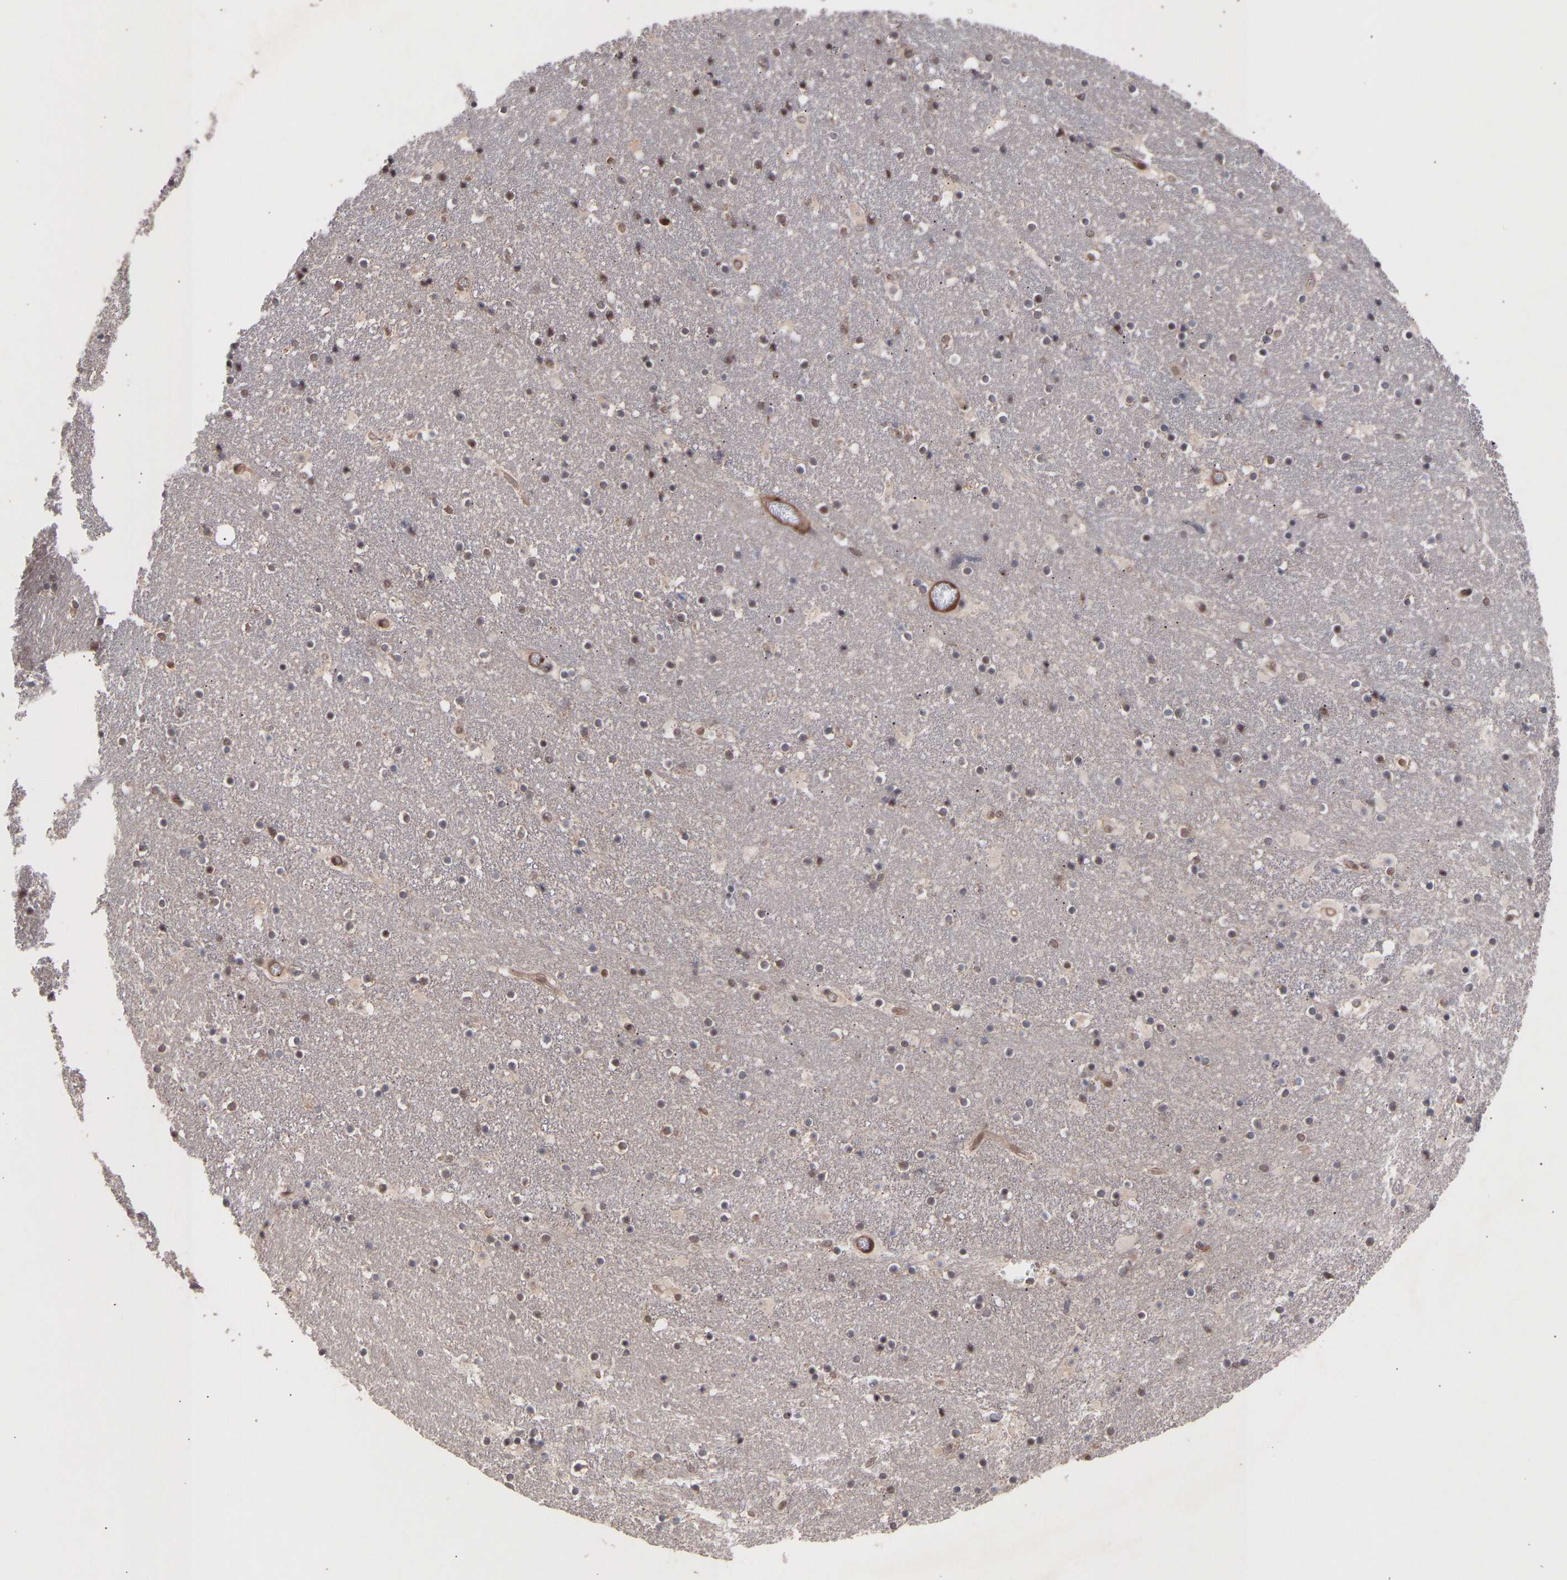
{"staining": {"intensity": "weak", "quantity": "<25%", "location": "nuclear"}, "tissue": "caudate", "cell_type": "Glial cells", "image_type": "normal", "snomed": [{"axis": "morphology", "description": "Normal tissue, NOS"}, {"axis": "topography", "description": "Lateral ventricle wall"}], "caption": "A photomicrograph of caudate stained for a protein displays no brown staining in glial cells.", "gene": "PDLIM5", "patient": {"sex": "male", "age": 45}}